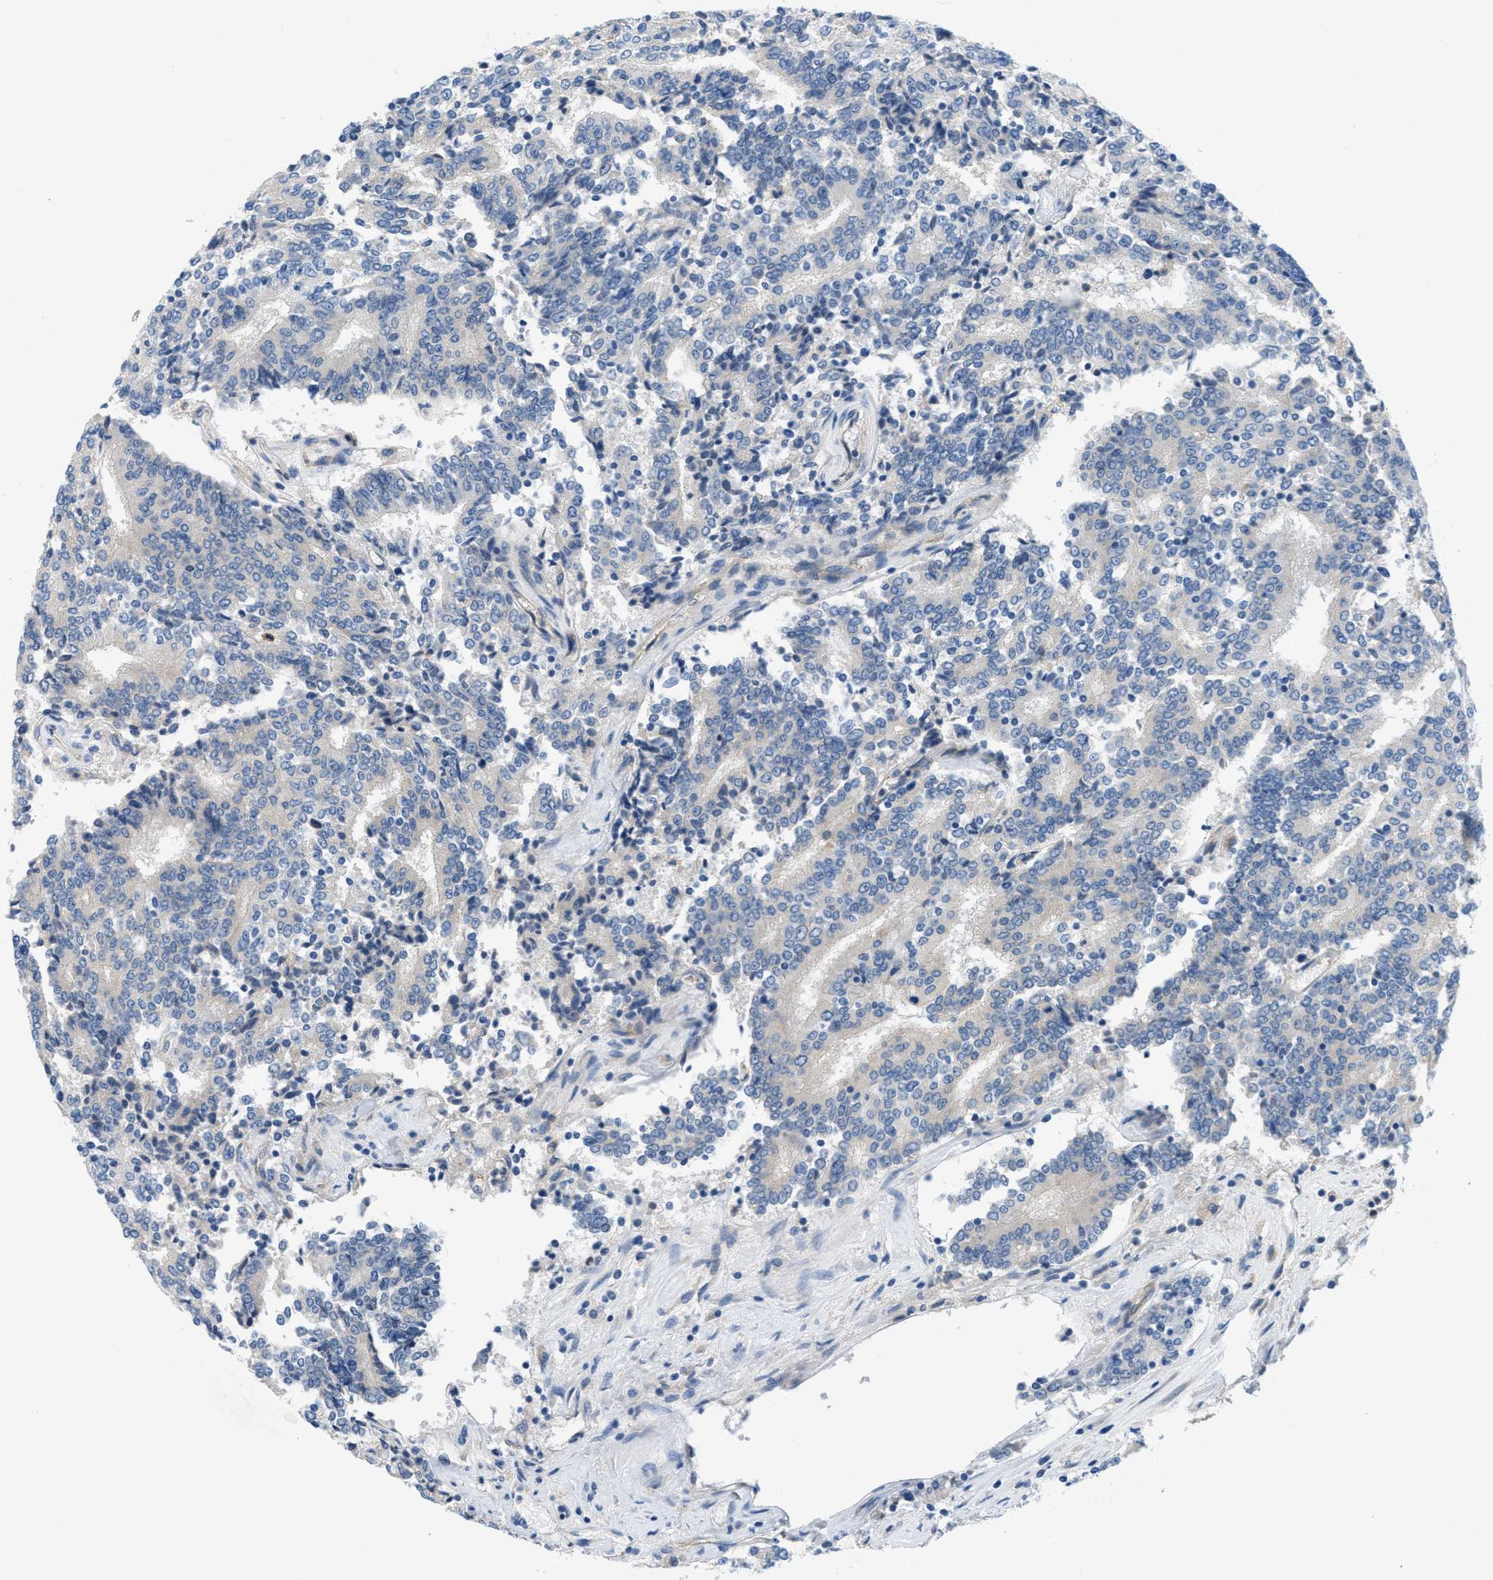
{"staining": {"intensity": "negative", "quantity": "none", "location": "none"}, "tissue": "prostate cancer", "cell_type": "Tumor cells", "image_type": "cancer", "snomed": [{"axis": "morphology", "description": "Normal tissue, NOS"}, {"axis": "morphology", "description": "Adenocarcinoma, High grade"}, {"axis": "topography", "description": "Prostate"}, {"axis": "topography", "description": "Seminal veicle"}], "caption": "Tumor cells show no significant staining in prostate cancer (adenocarcinoma (high-grade)).", "gene": "PGR", "patient": {"sex": "male", "age": 55}}